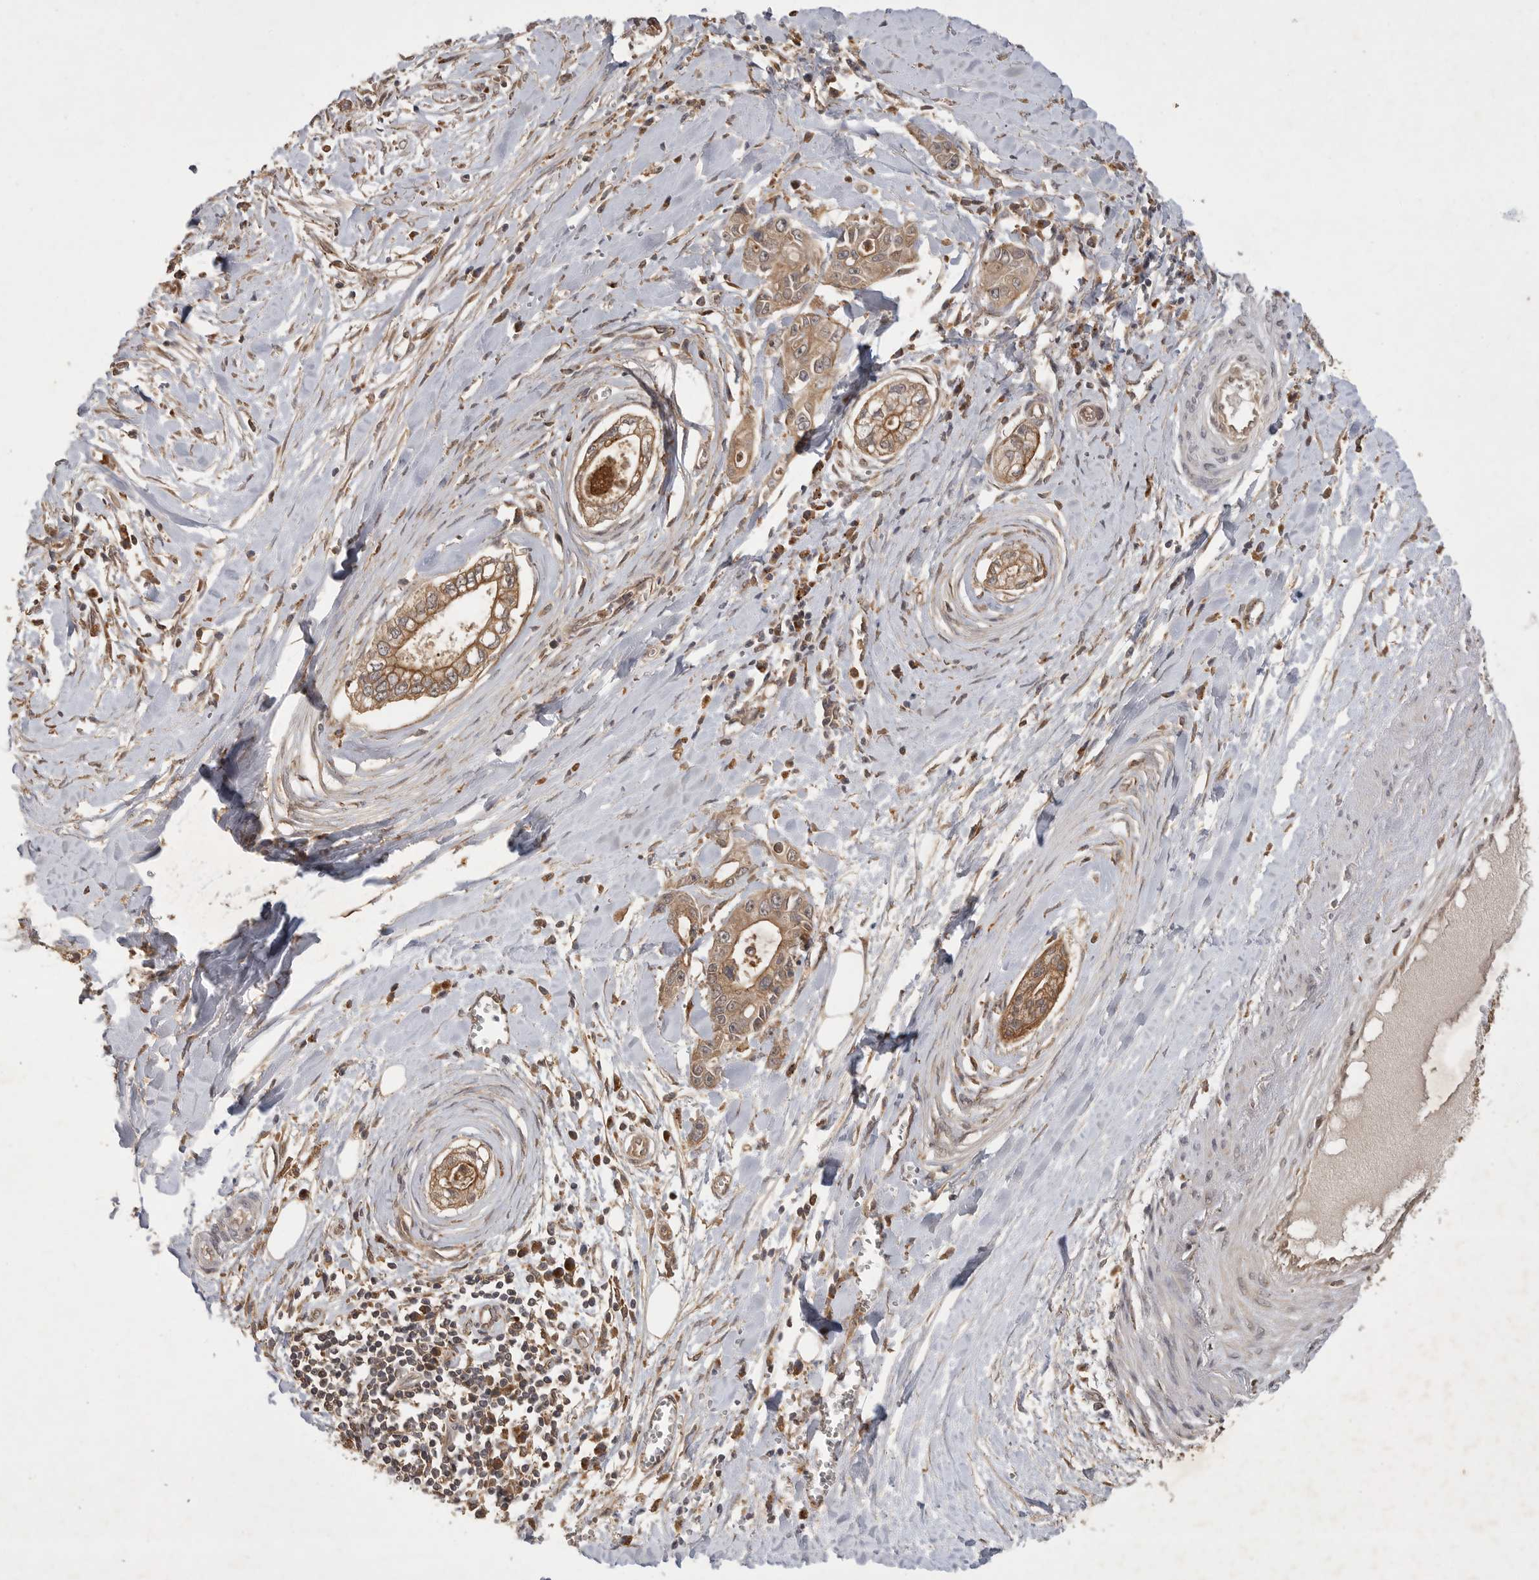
{"staining": {"intensity": "moderate", "quantity": ">75%", "location": "cytoplasmic/membranous"}, "tissue": "pancreatic cancer", "cell_type": "Tumor cells", "image_type": "cancer", "snomed": [{"axis": "morphology", "description": "Adenocarcinoma, NOS"}, {"axis": "topography", "description": "Pancreas"}], "caption": "A micrograph showing moderate cytoplasmic/membranous positivity in about >75% of tumor cells in adenocarcinoma (pancreatic), as visualized by brown immunohistochemical staining.", "gene": "ZNF232", "patient": {"sex": "male", "age": 68}}